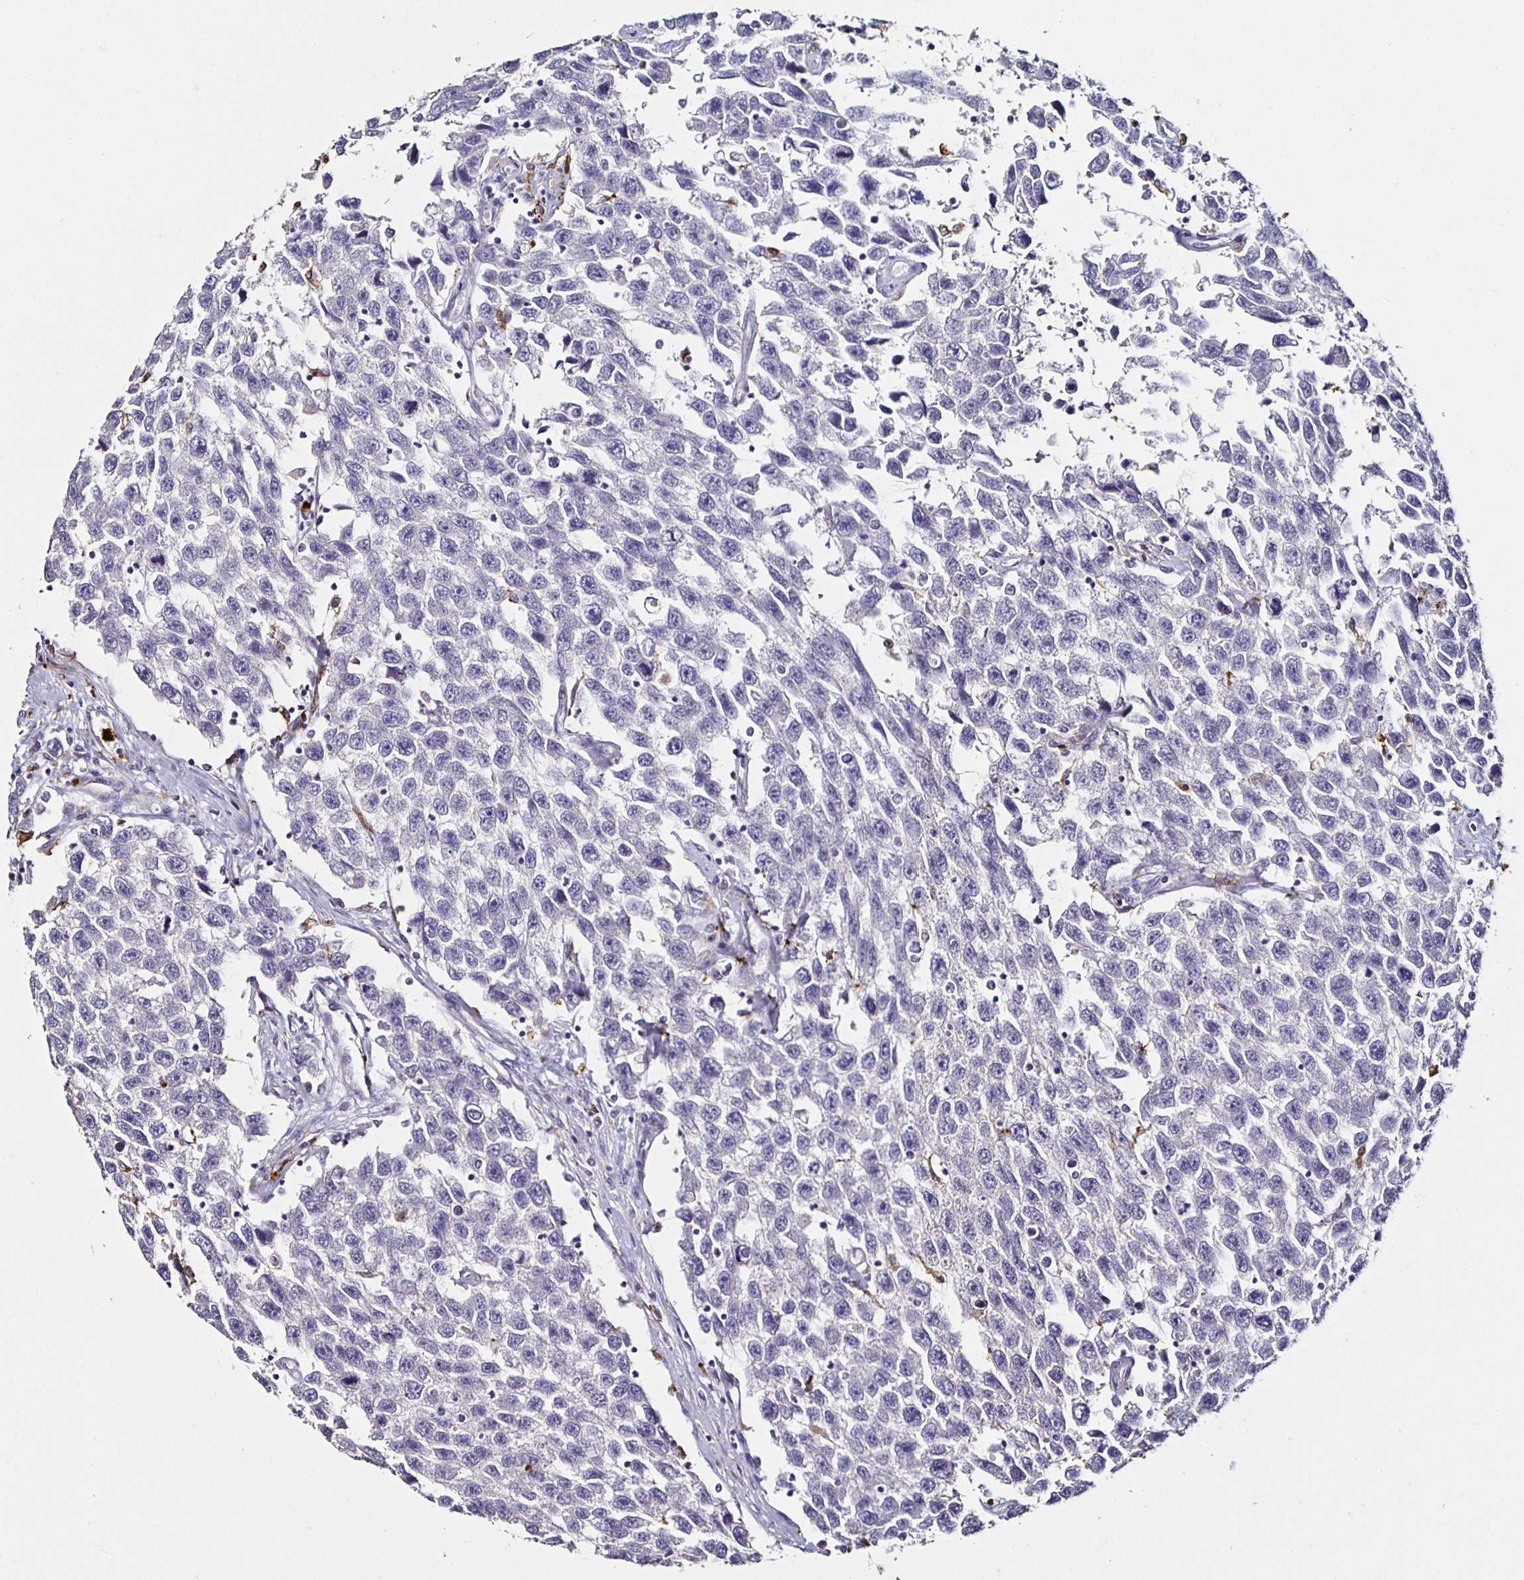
{"staining": {"intensity": "negative", "quantity": "none", "location": "none"}, "tissue": "testis cancer", "cell_type": "Tumor cells", "image_type": "cancer", "snomed": [{"axis": "morphology", "description": "Seminoma, NOS"}, {"axis": "topography", "description": "Testis"}], "caption": "Protein analysis of testis cancer demonstrates no significant expression in tumor cells.", "gene": "TLR4", "patient": {"sex": "male", "age": 33}}